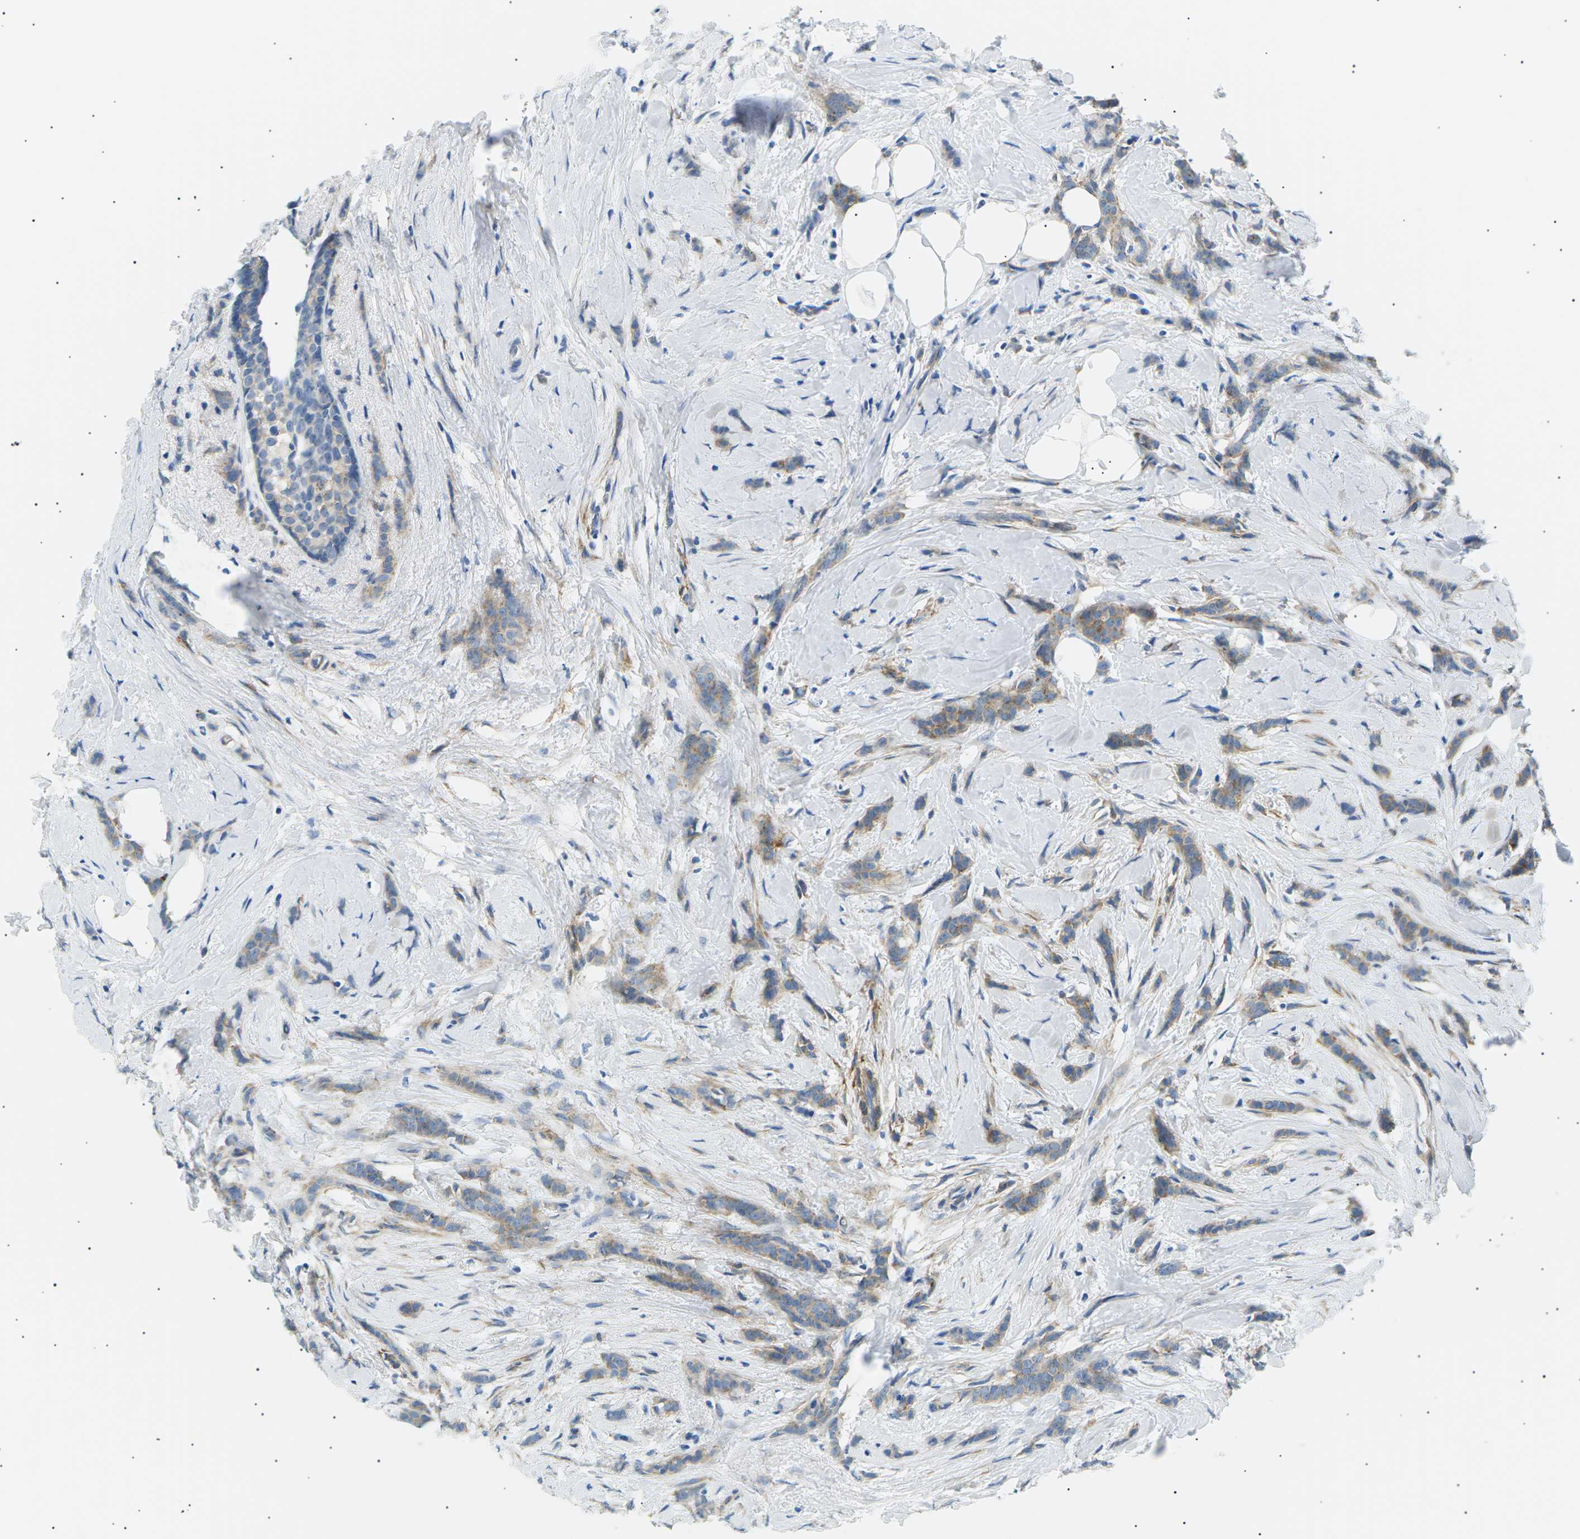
{"staining": {"intensity": "moderate", "quantity": ">75%", "location": "cytoplasmic/membranous"}, "tissue": "breast cancer", "cell_type": "Tumor cells", "image_type": "cancer", "snomed": [{"axis": "morphology", "description": "Lobular carcinoma, in situ"}, {"axis": "morphology", "description": "Lobular carcinoma"}, {"axis": "topography", "description": "Breast"}], "caption": "Breast lobular carcinoma in situ stained with immunohistochemistry demonstrates moderate cytoplasmic/membranous staining in approximately >75% of tumor cells.", "gene": "SEPTIN5", "patient": {"sex": "female", "age": 41}}